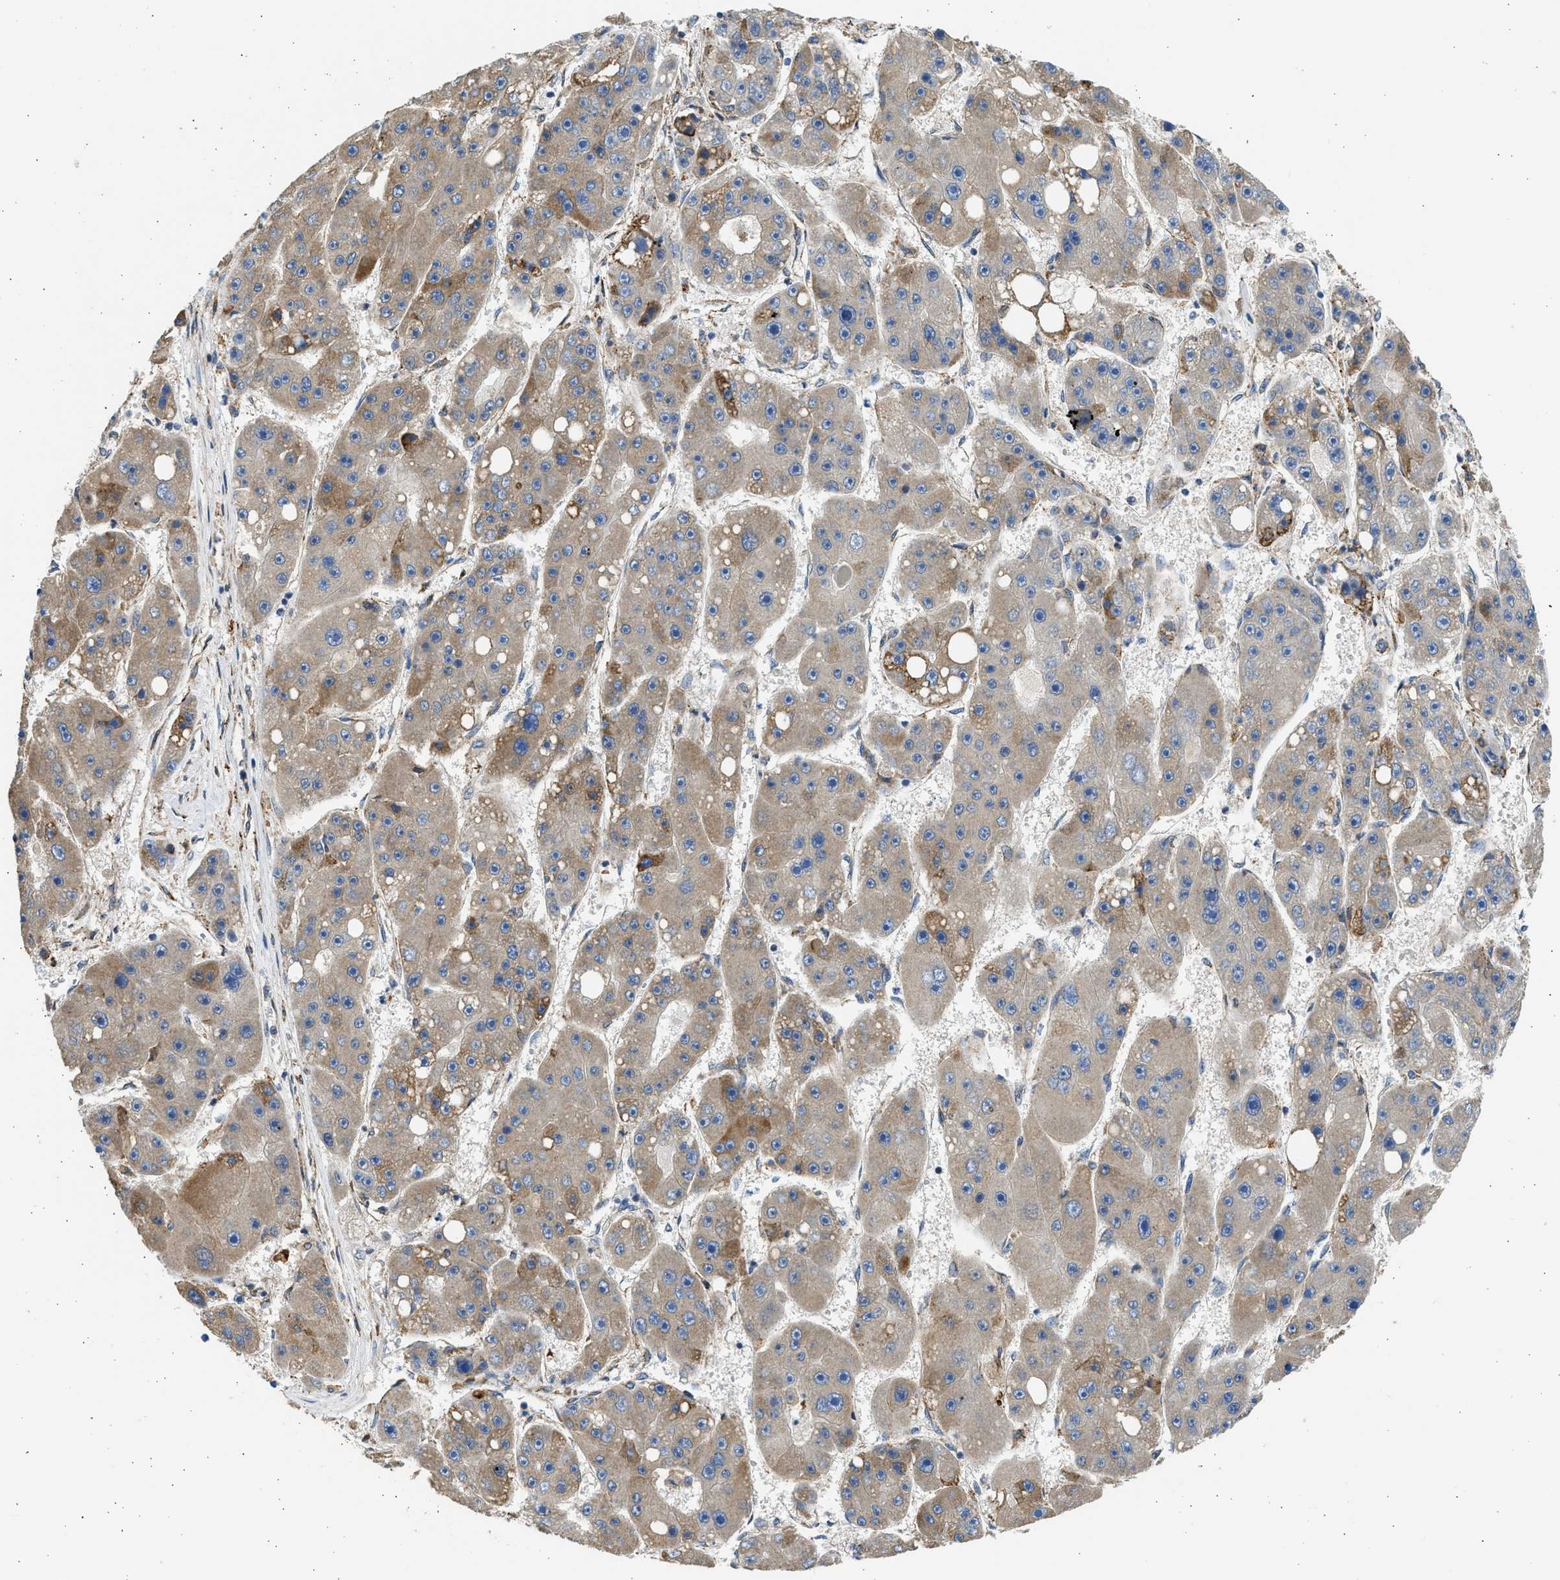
{"staining": {"intensity": "moderate", "quantity": "25%-75%", "location": "cytoplasmic/membranous"}, "tissue": "liver cancer", "cell_type": "Tumor cells", "image_type": "cancer", "snomed": [{"axis": "morphology", "description": "Carcinoma, Hepatocellular, NOS"}, {"axis": "topography", "description": "Liver"}], "caption": "Brown immunohistochemical staining in liver cancer (hepatocellular carcinoma) displays moderate cytoplasmic/membranous staining in about 25%-75% of tumor cells. (DAB IHC, brown staining for protein, blue staining for nuclei).", "gene": "PLD2", "patient": {"sex": "female", "age": 61}}